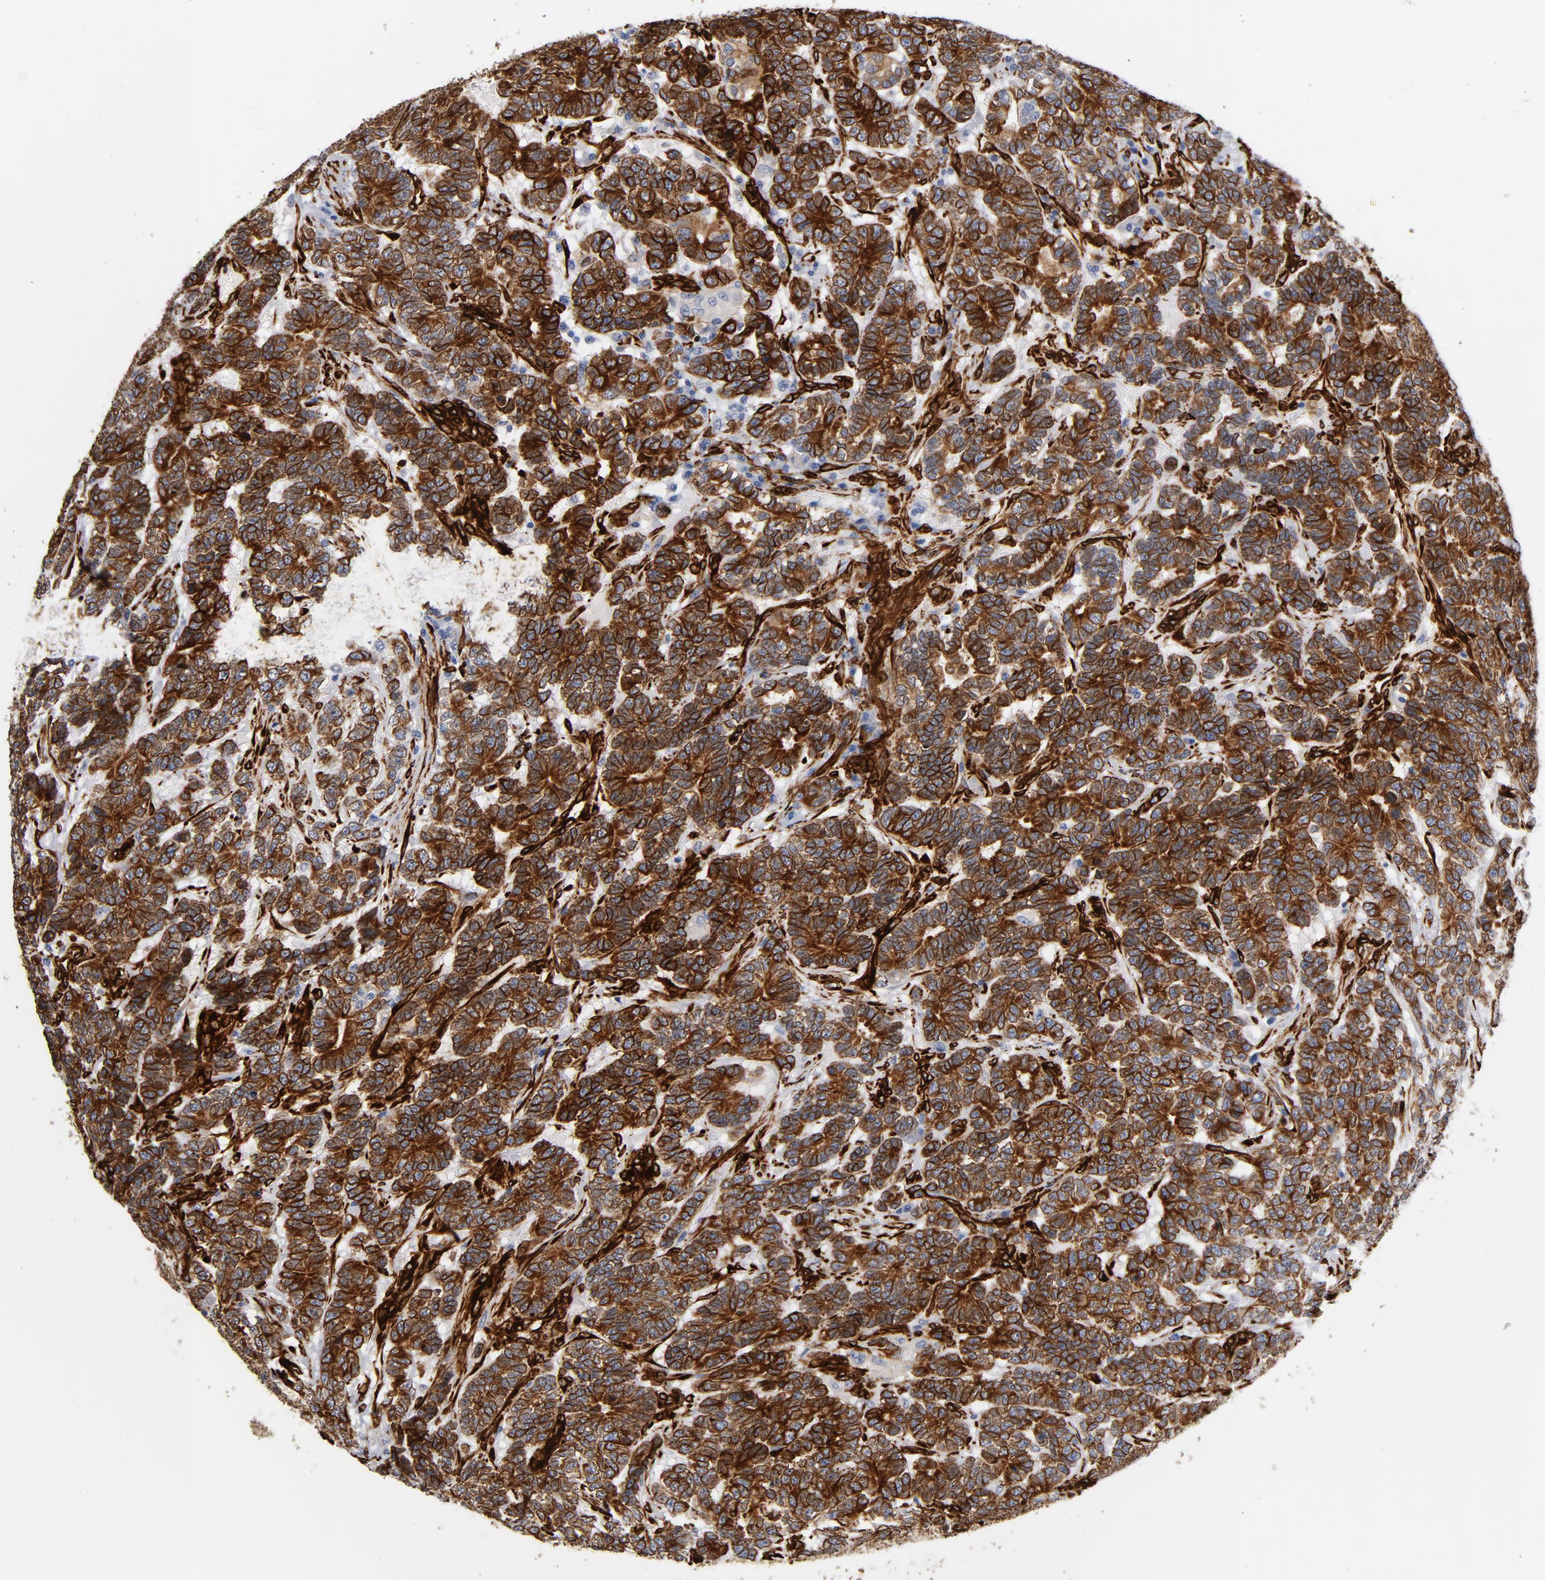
{"staining": {"intensity": "strong", "quantity": ">75%", "location": "cytoplasmic/membranous"}, "tissue": "testis cancer", "cell_type": "Tumor cells", "image_type": "cancer", "snomed": [{"axis": "morphology", "description": "Carcinoma, Embryonal, NOS"}, {"axis": "topography", "description": "Testis"}], "caption": "IHC micrograph of neoplastic tissue: embryonal carcinoma (testis) stained using immunohistochemistry shows high levels of strong protein expression localized specifically in the cytoplasmic/membranous of tumor cells, appearing as a cytoplasmic/membranous brown color.", "gene": "SERPINH1", "patient": {"sex": "male", "age": 26}}